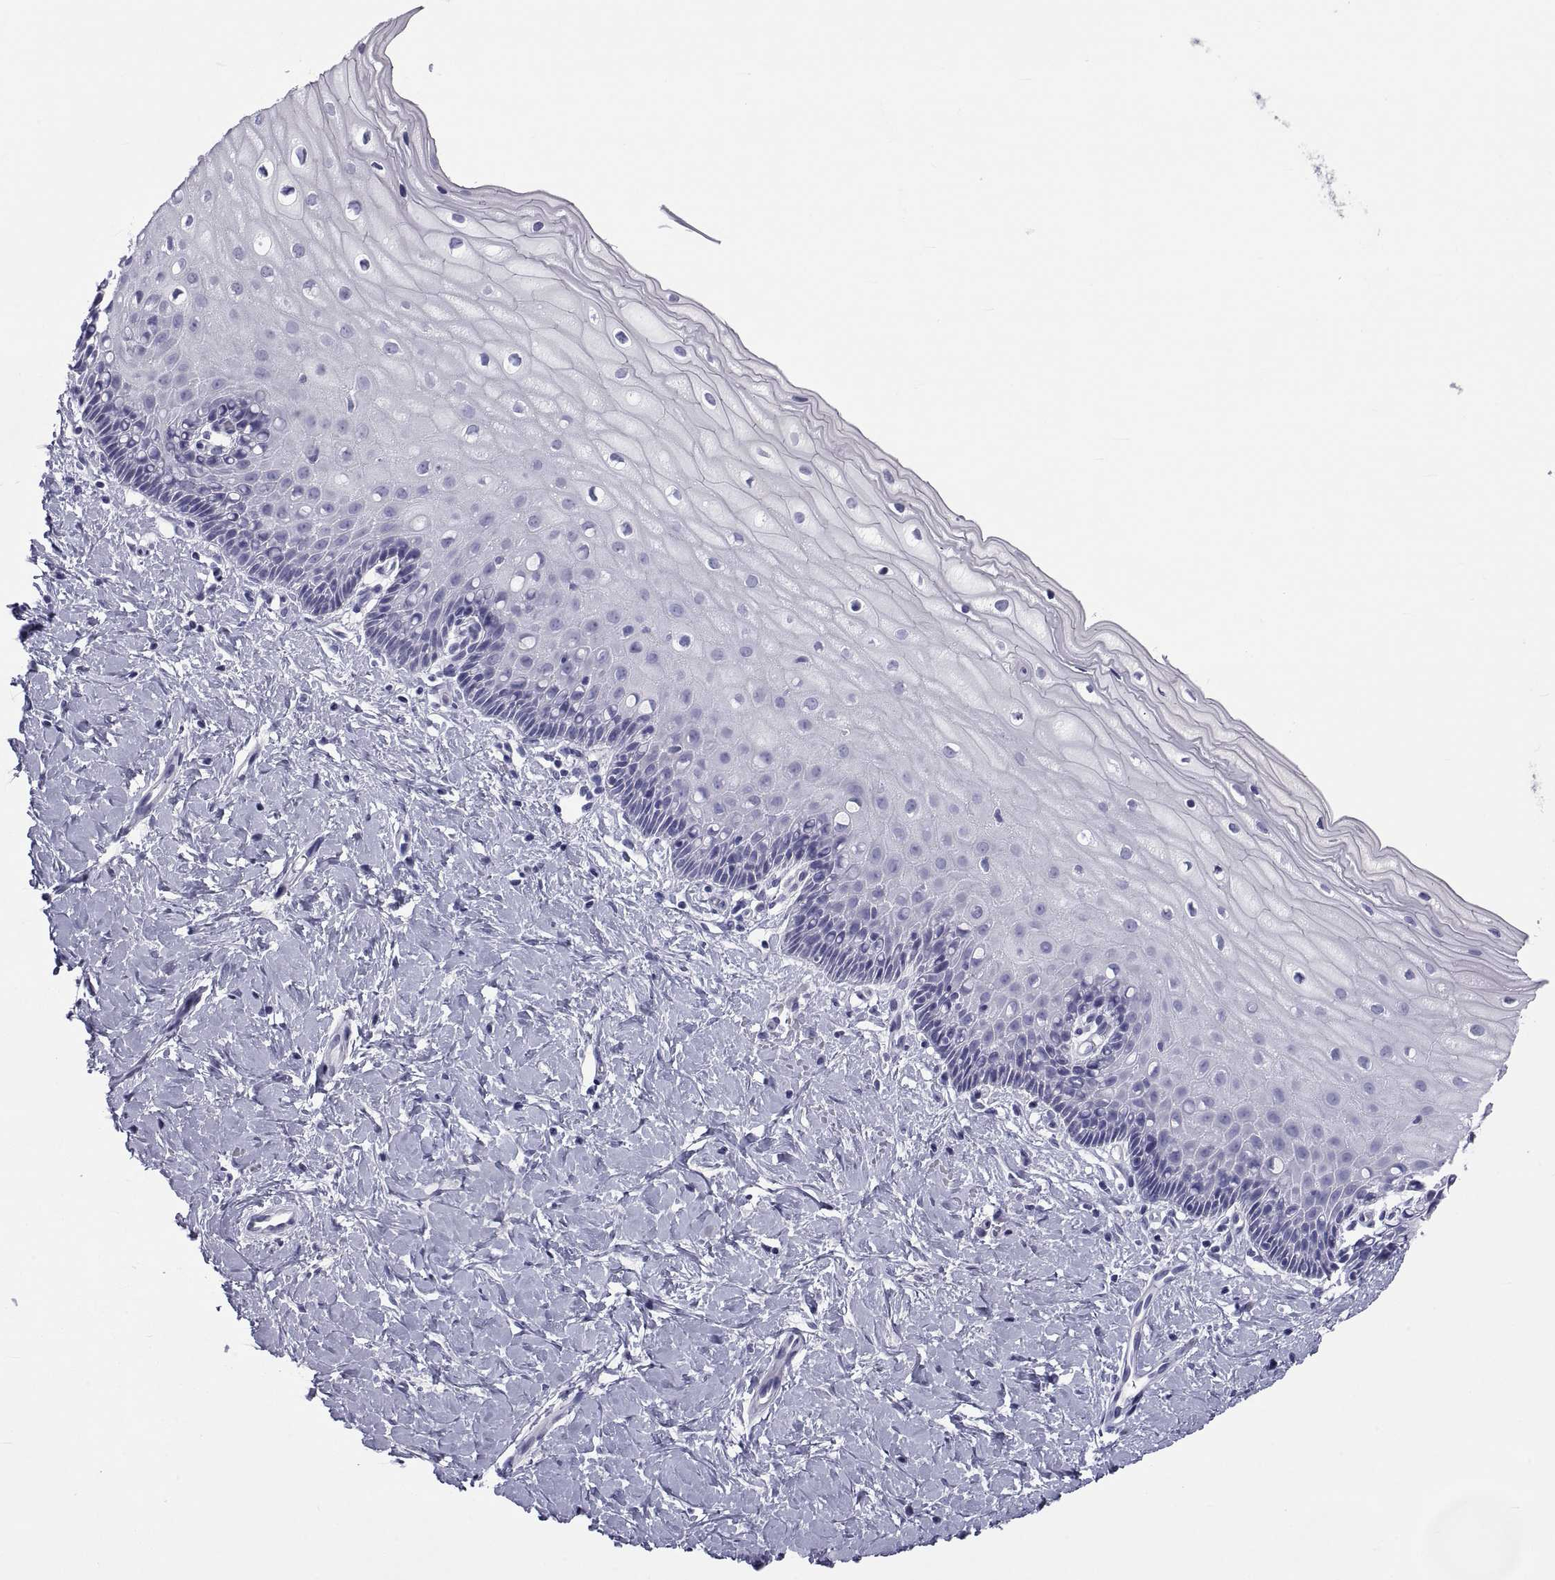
{"staining": {"intensity": "negative", "quantity": "none", "location": "none"}, "tissue": "cervix", "cell_type": "Squamous epithelial cells", "image_type": "normal", "snomed": [{"axis": "morphology", "description": "Normal tissue, NOS"}, {"axis": "topography", "description": "Cervix"}], "caption": "This is an immunohistochemistry (IHC) histopathology image of unremarkable cervix. There is no positivity in squamous epithelial cells.", "gene": "NPTX2", "patient": {"sex": "female", "age": 37}}